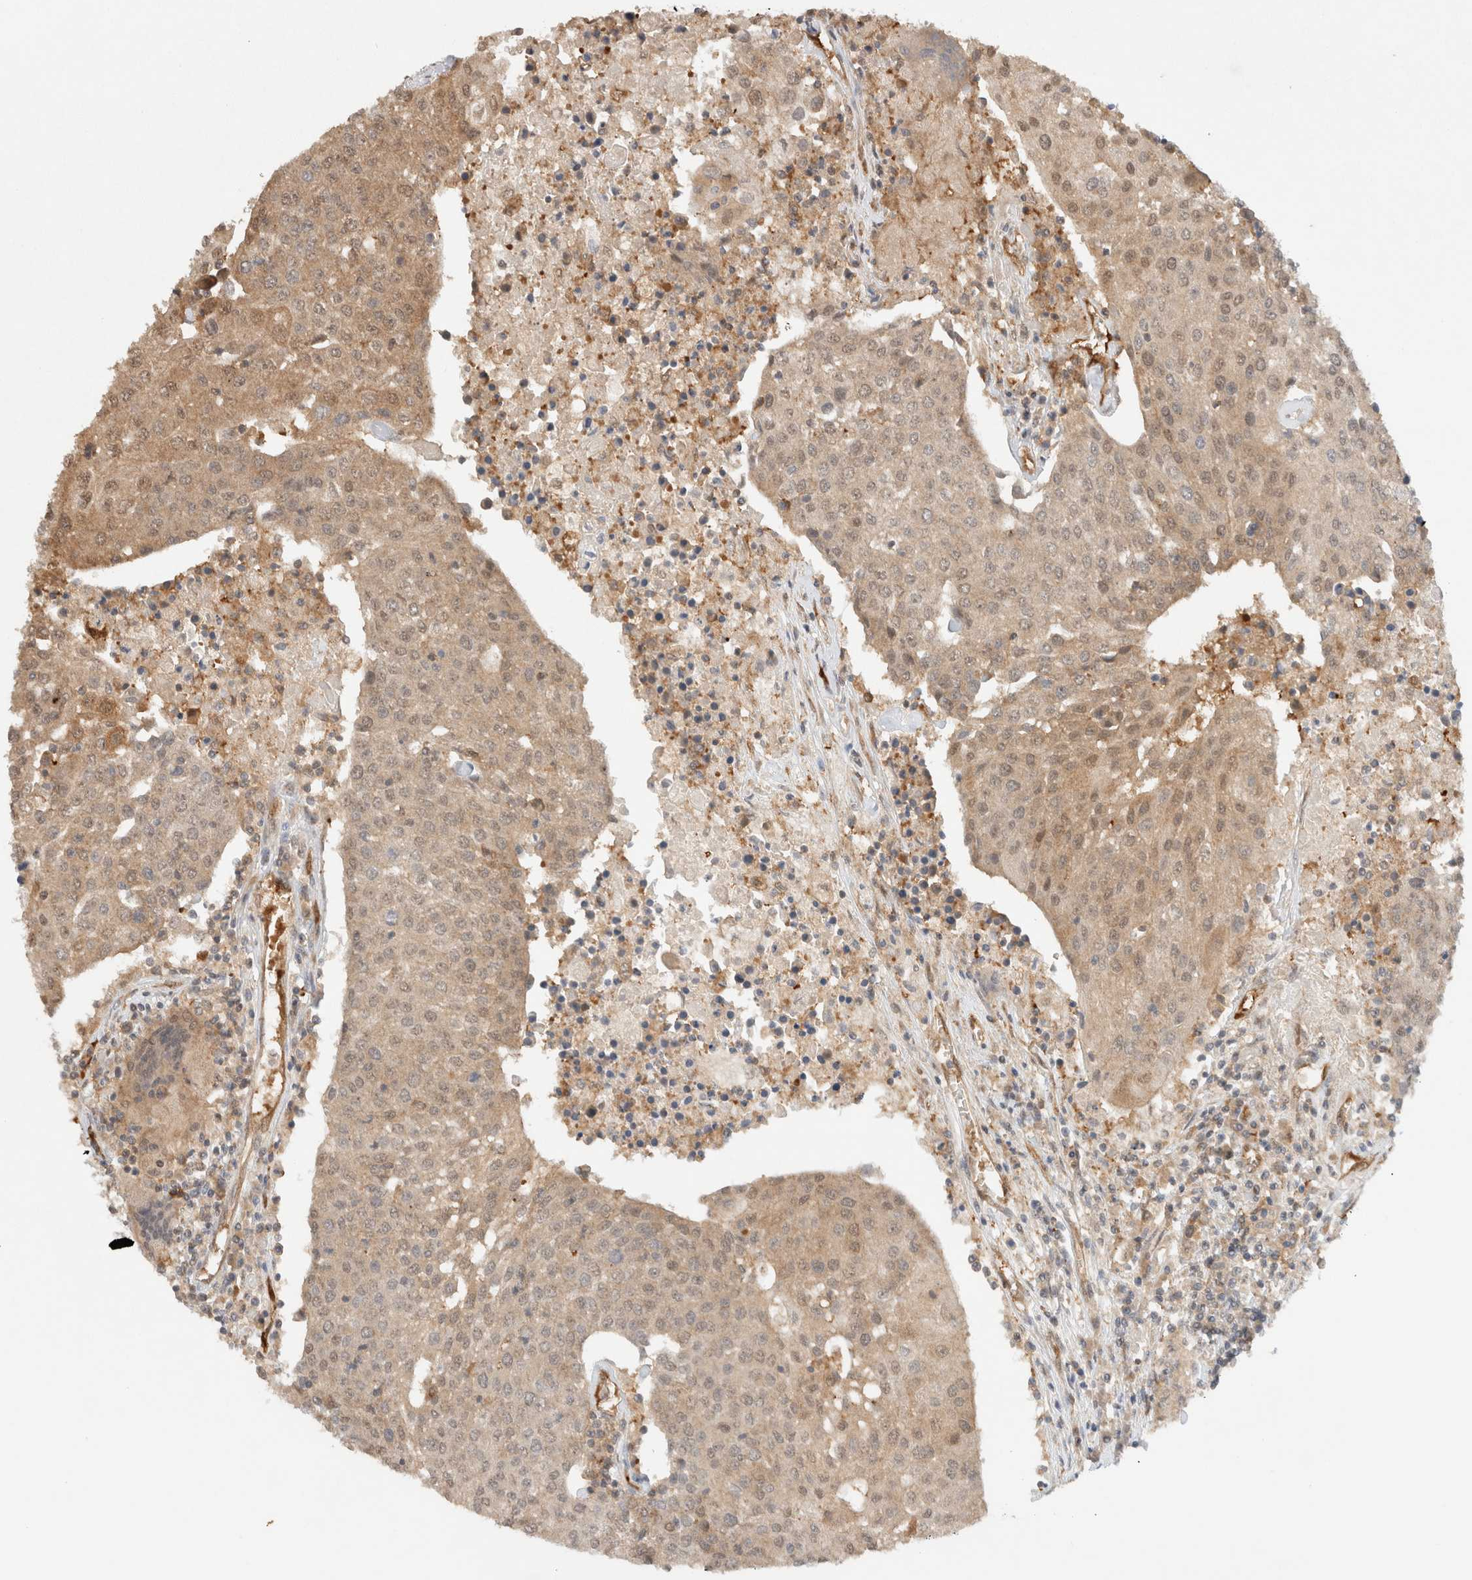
{"staining": {"intensity": "moderate", "quantity": ">75%", "location": "cytoplasmic/membranous,nuclear"}, "tissue": "urothelial cancer", "cell_type": "Tumor cells", "image_type": "cancer", "snomed": [{"axis": "morphology", "description": "Urothelial carcinoma, High grade"}, {"axis": "topography", "description": "Urinary bladder"}], "caption": "An image of human urothelial cancer stained for a protein exhibits moderate cytoplasmic/membranous and nuclear brown staining in tumor cells.", "gene": "CA13", "patient": {"sex": "female", "age": 85}}